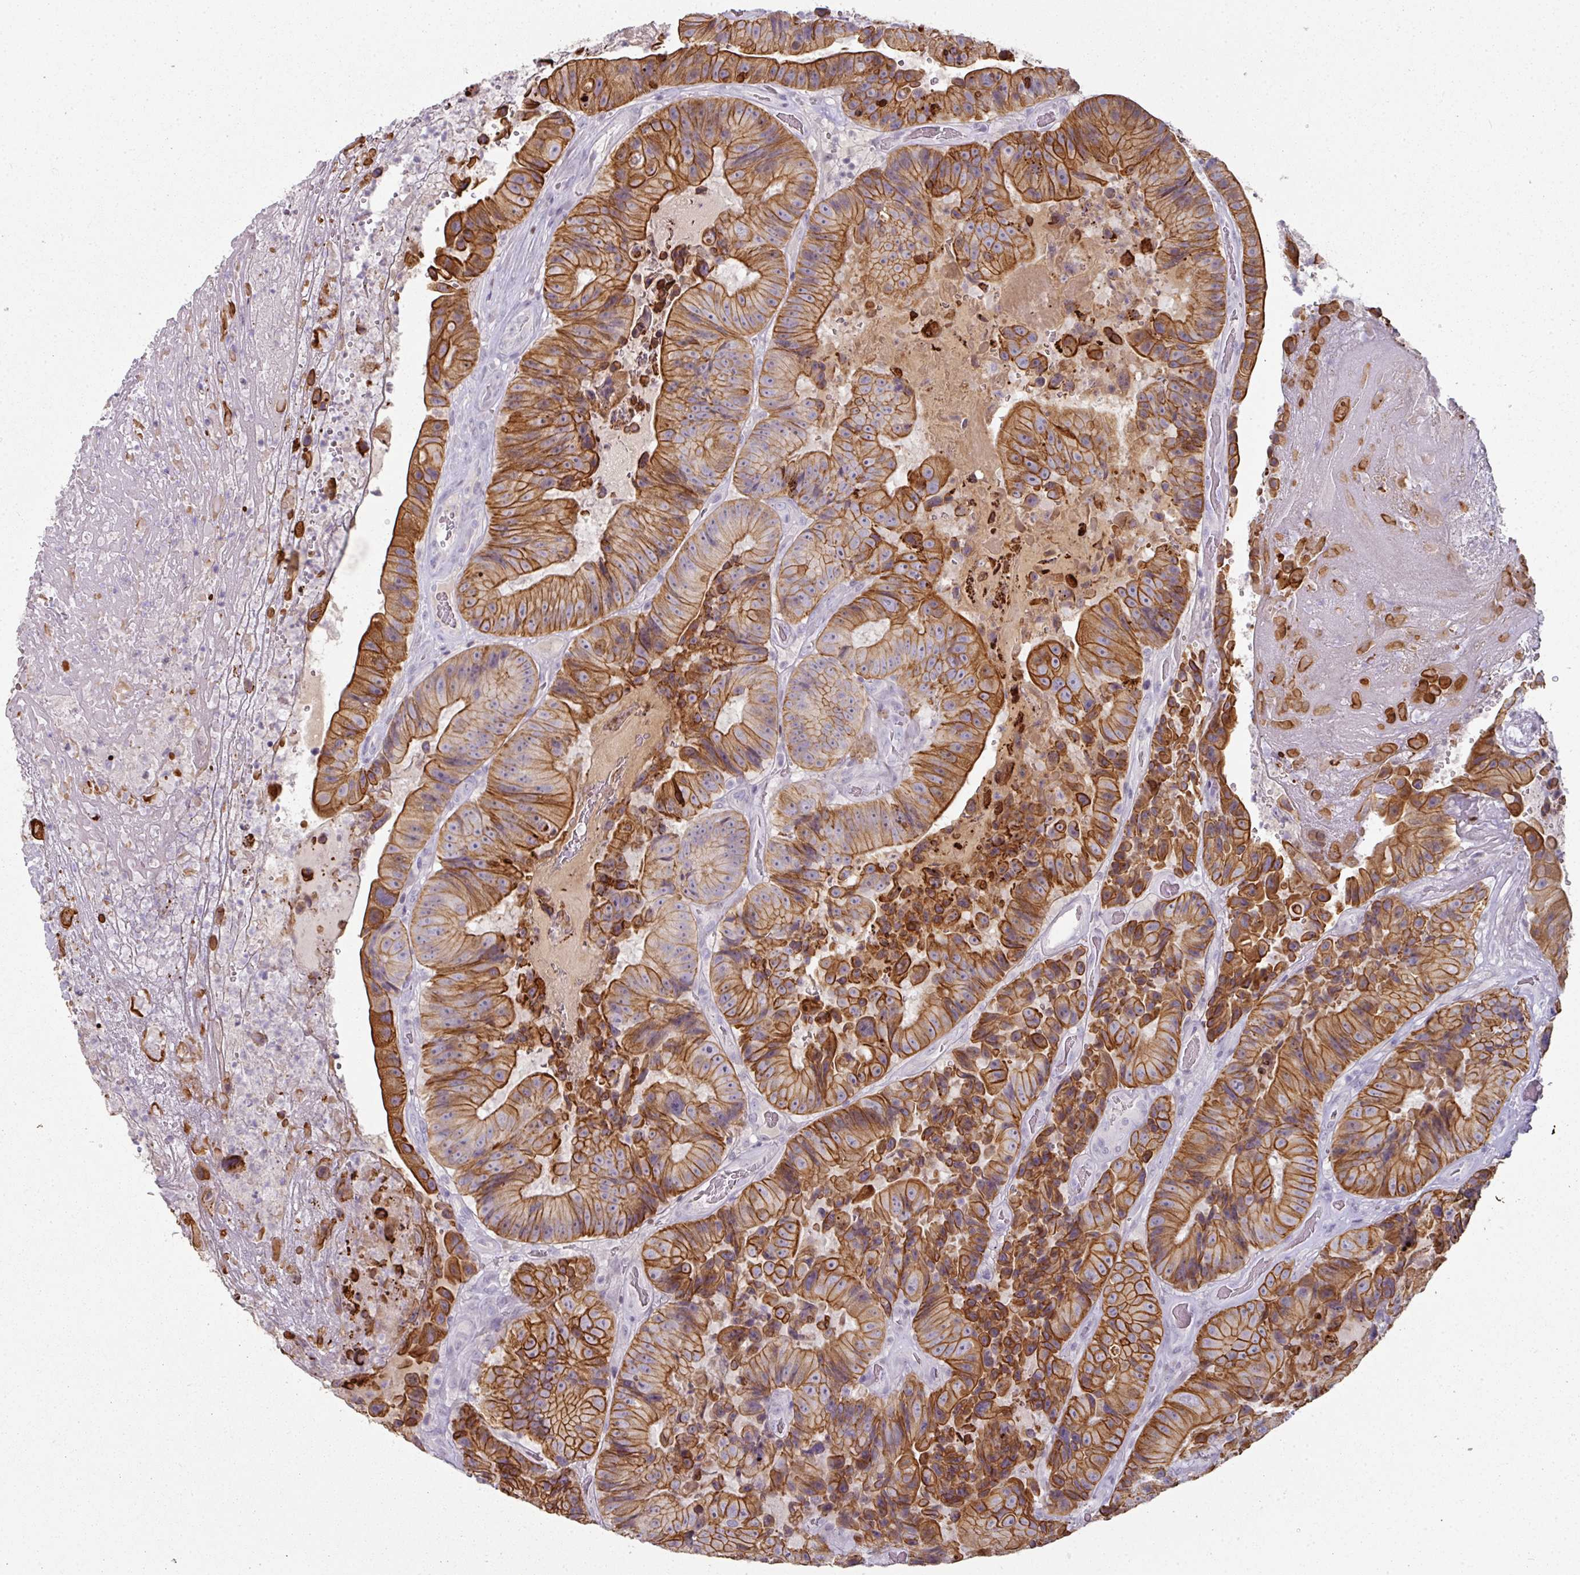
{"staining": {"intensity": "strong", "quantity": ">75%", "location": "cytoplasmic/membranous"}, "tissue": "colorectal cancer", "cell_type": "Tumor cells", "image_type": "cancer", "snomed": [{"axis": "morphology", "description": "Adenocarcinoma, NOS"}, {"axis": "topography", "description": "Colon"}], "caption": "Immunohistochemical staining of human colorectal adenocarcinoma displays high levels of strong cytoplasmic/membranous protein expression in approximately >75% of tumor cells. The staining was performed using DAB (3,3'-diaminobenzidine), with brown indicating positive protein expression. Nuclei are stained blue with hematoxylin.", "gene": "GTF2H3", "patient": {"sex": "female", "age": 86}}